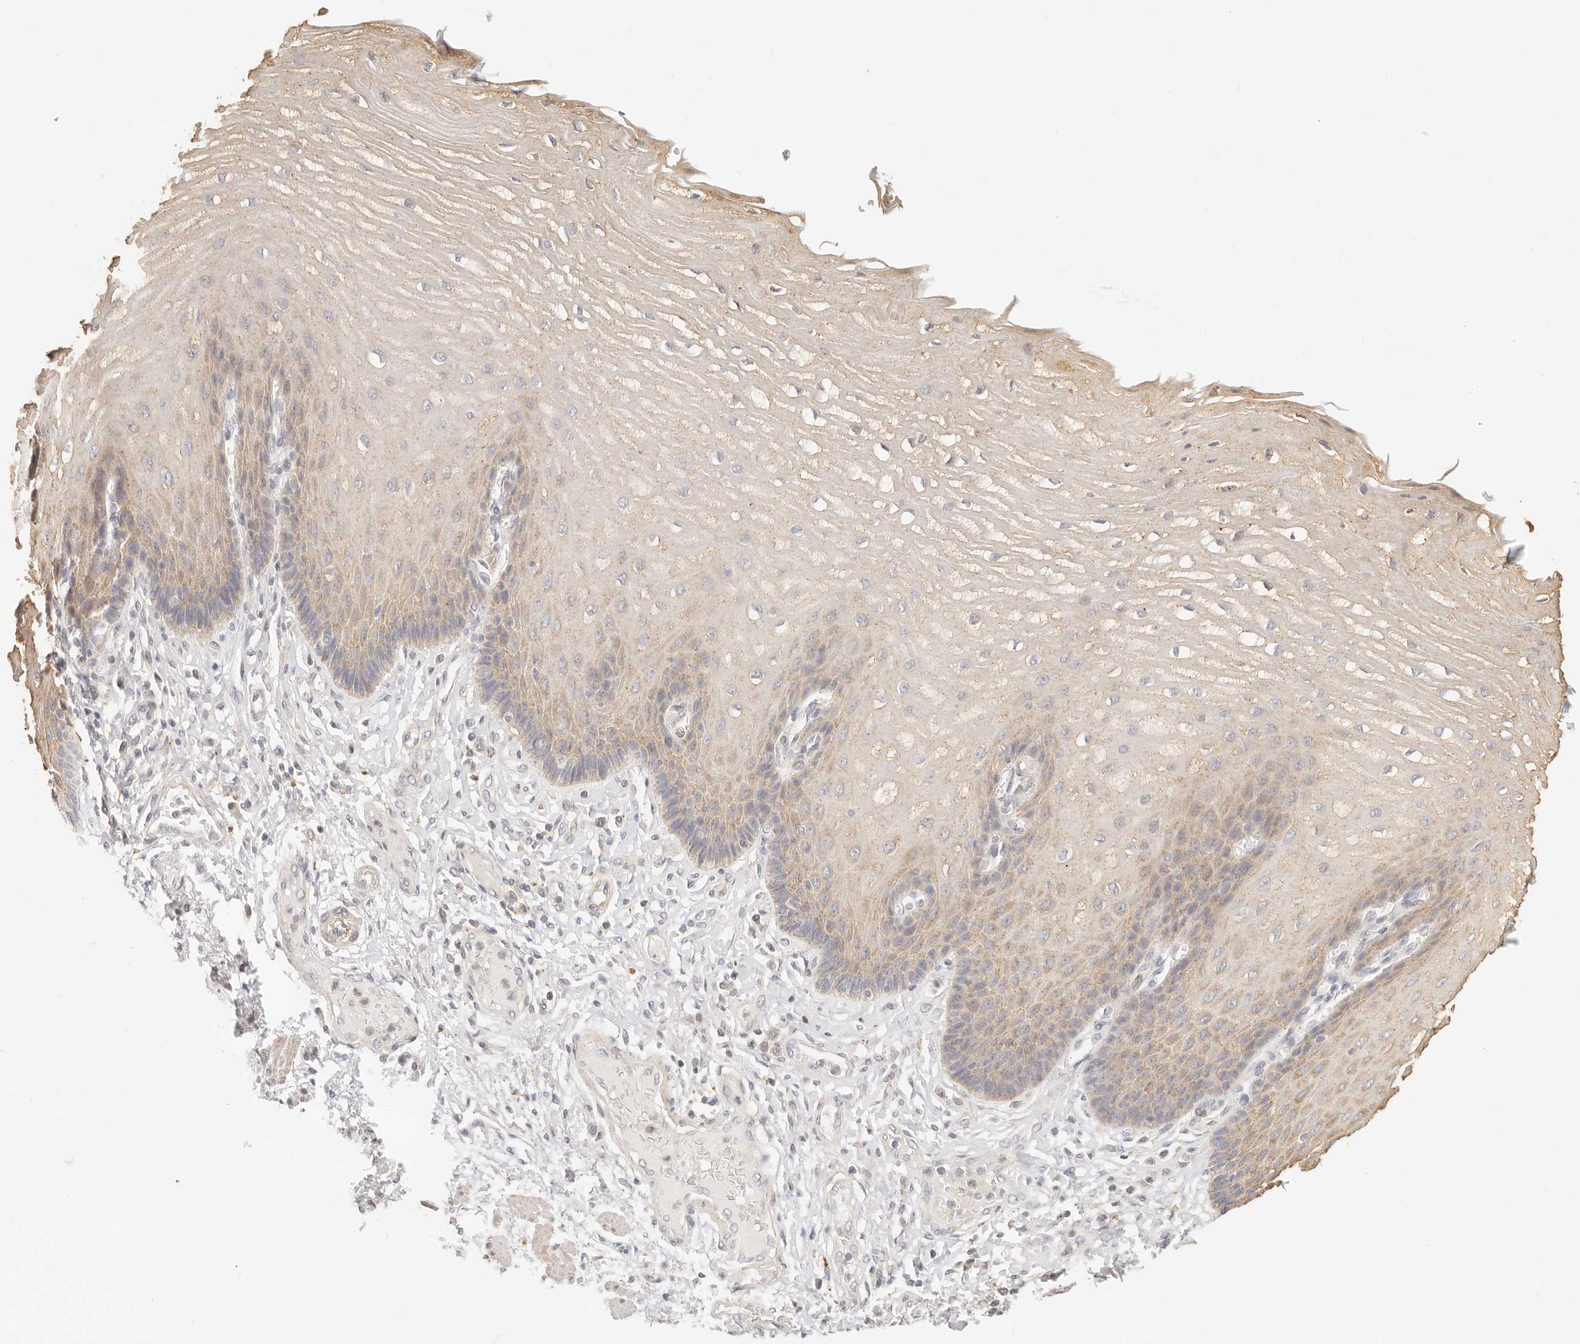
{"staining": {"intensity": "weak", "quantity": ">75%", "location": "cytoplasmic/membranous"}, "tissue": "esophagus", "cell_type": "Squamous epithelial cells", "image_type": "normal", "snomed": [{"axis": "morphology", "description": "Normal tissue, NOS"}, {"axis": "topography", "description": "Esophagus"}], "caption": "The image shows a brown stain indicating the presence of a protein in the cytoplasmic/membranous of squamous epithelial cells in esophagus. (DAB IHC, brown staining for protein, blue staining for nuclei).", "gene": "CNMD", "patient": {"sex": "male", "age": 54}}